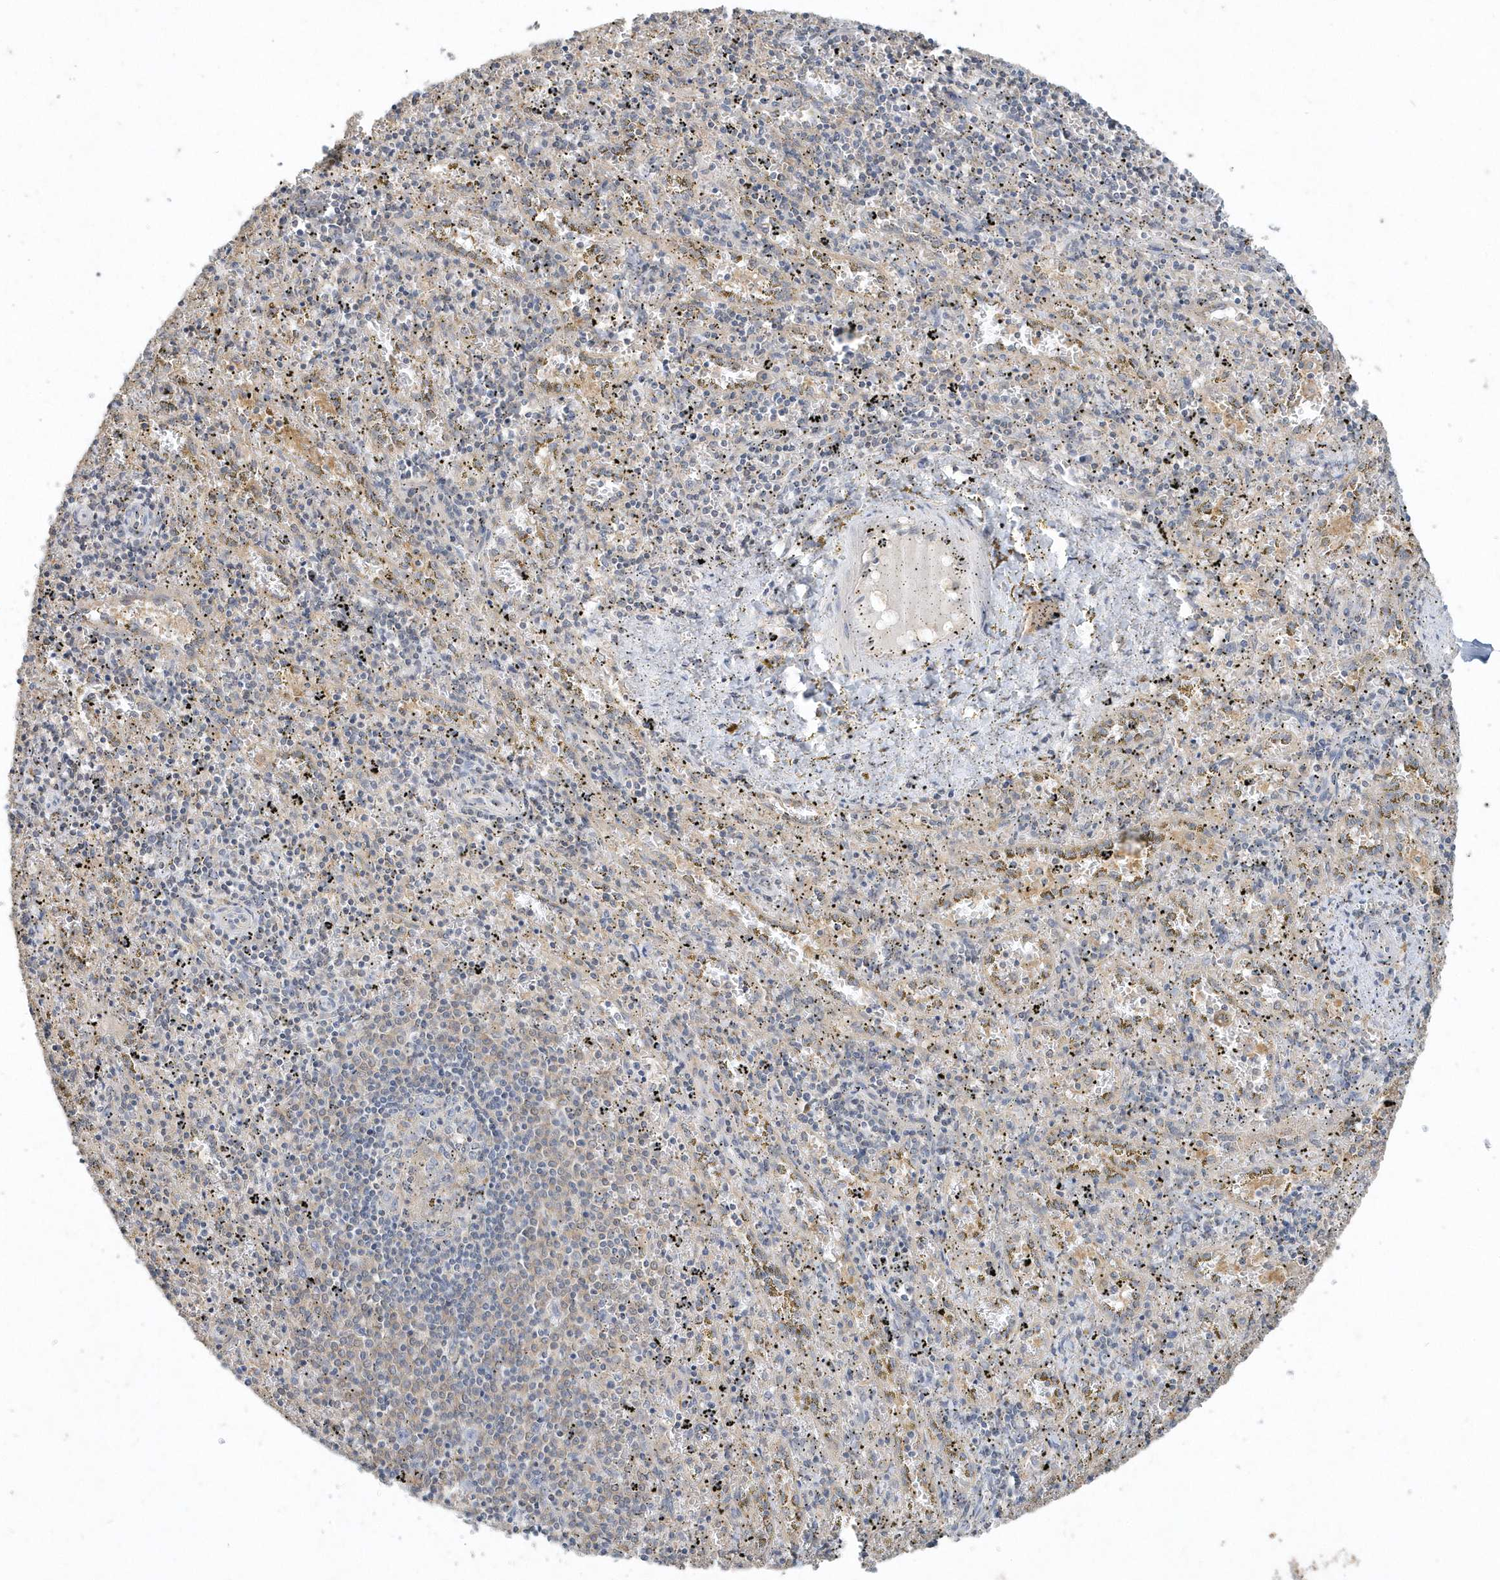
{"staining": {"intensity": "weak", "quantity": "<25%", "location": "cytoplasmic/membranous"}, "tissue": "spleen", "cell_type": "Cells in red pulp", "image_type": "normal", "snomed": [{"axis": "morphology", "description": "Normal tissue, NOS"}, {"axis": "topography", "description": "Spleen"}], "caption": "Spleen stained for a protein using IHC exhibits no staining cells in red pulp.", "gene": "AKR7A2", "patient": {"sex": "male", "age": 11}}